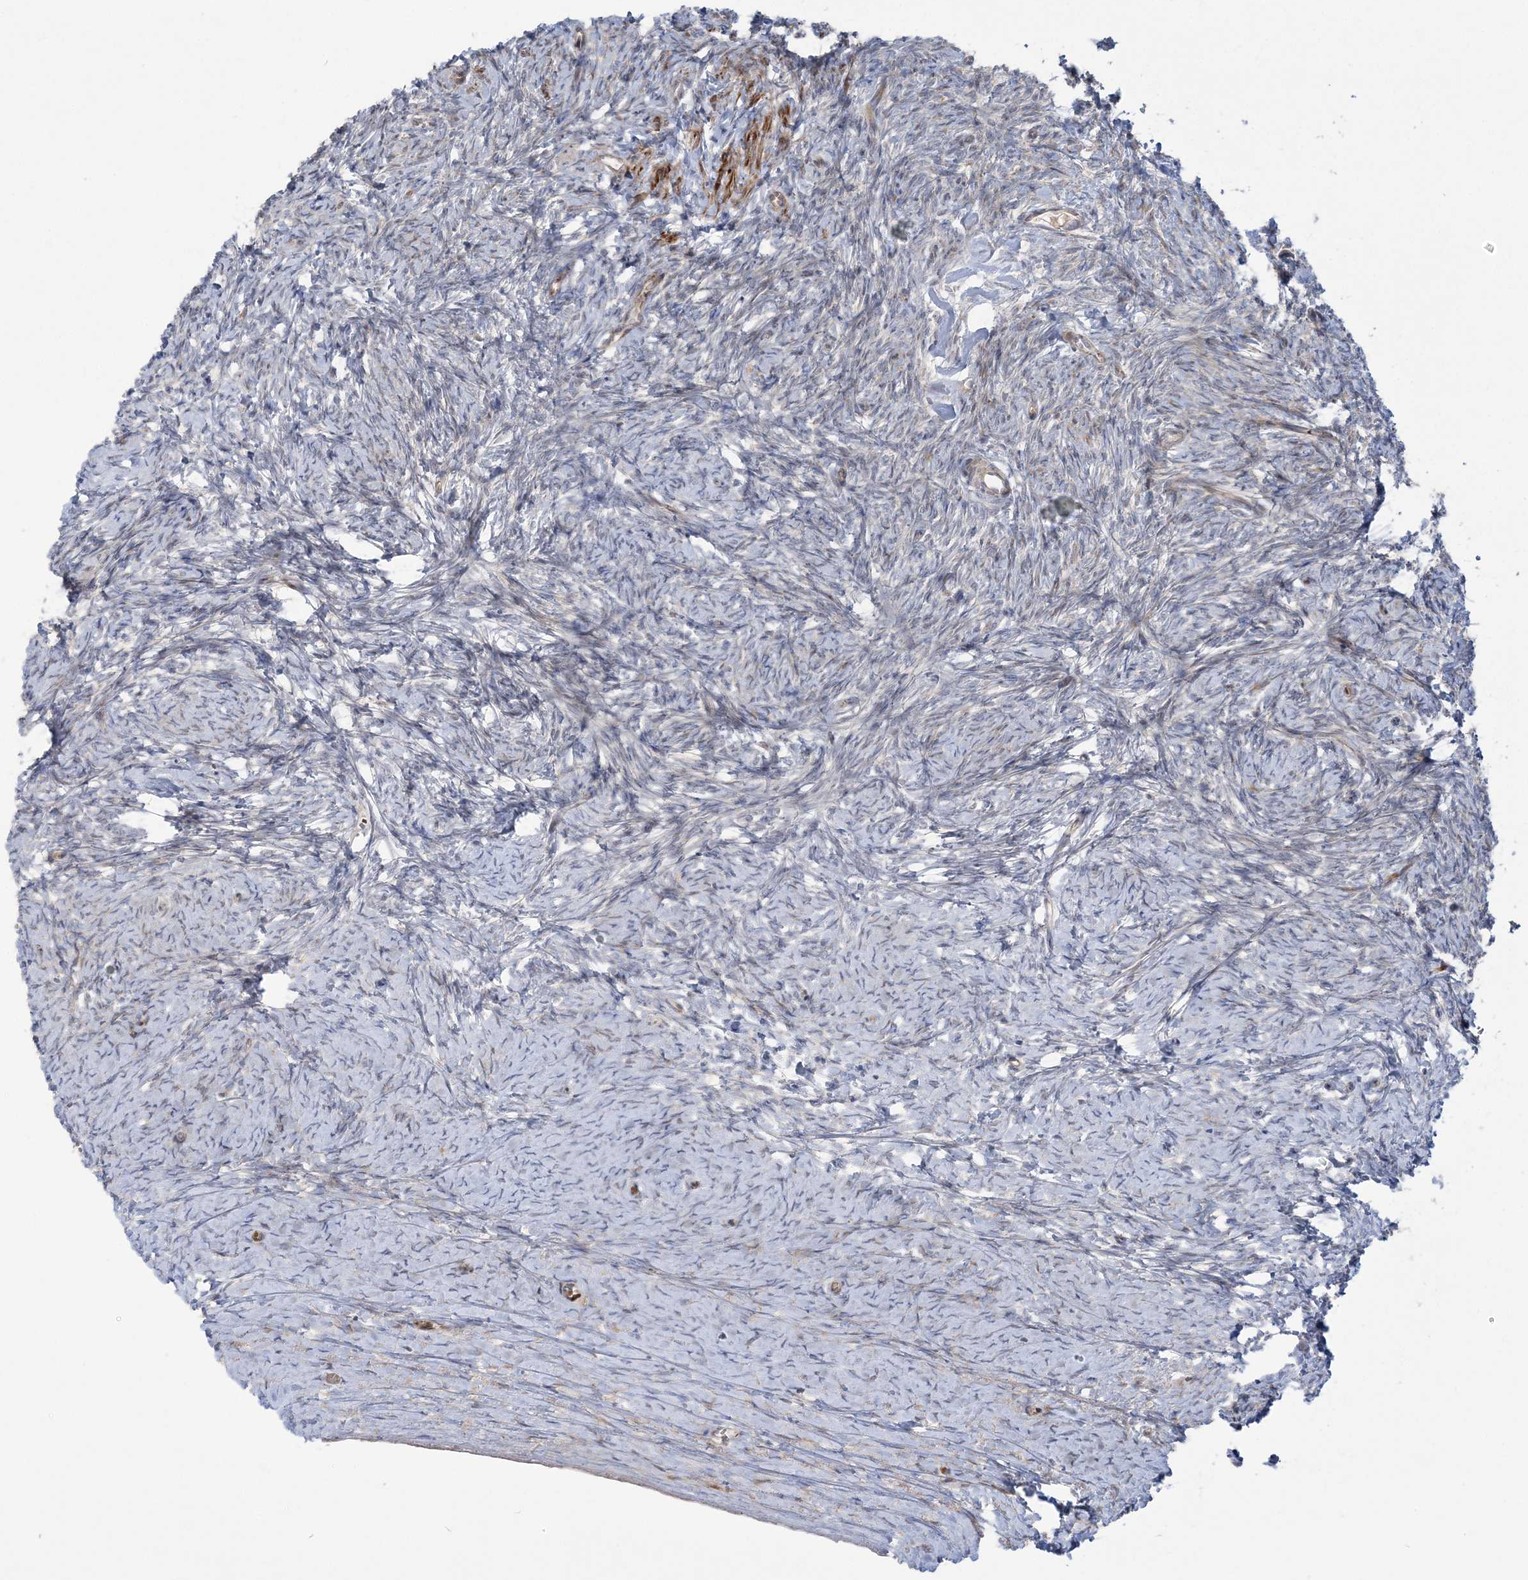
{"staining": {"intensity": "weak", "quantity": ">75%", "location": "cytoplasmic/membranous"}, "tissue": "ovary", "cell_type": "Follicle cells", "image_type": "normal", "snomed": [{"axis": "morphology", "description": "Normal tissue, NOS"}, {"axis": "morphology", "description": "Developmental malformation"}, {"axis": "topography", "description": "Ovary"}], "caption": "A histopathology image of human ovary stained for a protein displays weak cytoplasmic/membranous brown staining in follicle cells. Nuclei are stained in blue.", "gene": "NUDT9", "patient": {"sex": "female", "age": 39}}